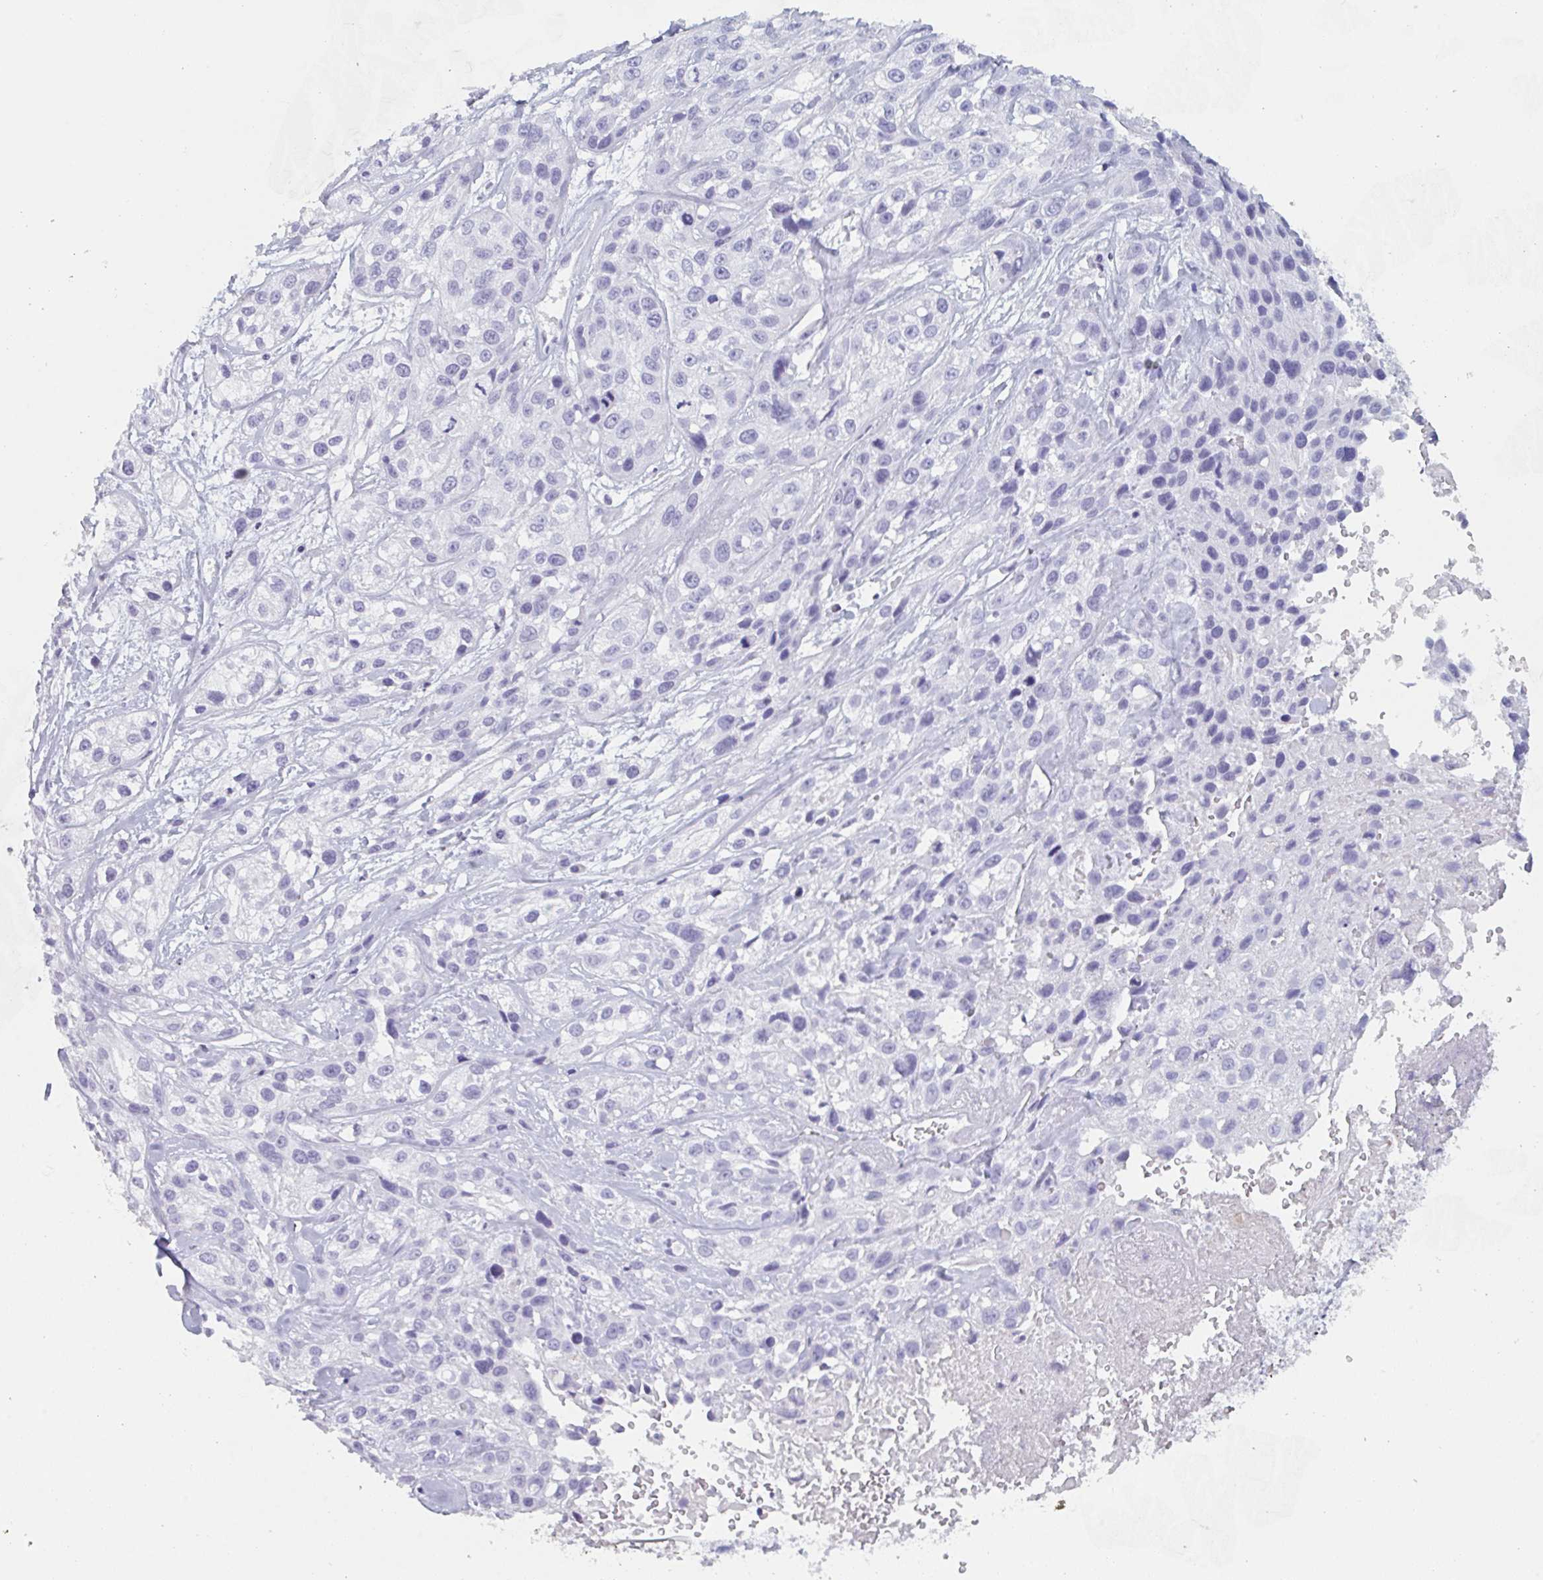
{"staining": {"intensity": "negative", "quantity": "none", "location": "none"}, "tissue": "skin cancer", "cell_type": "Tumor cells", "image_type": "cancer", "snomed": [{"axis": "morphology", "description": "Squamous cell carcinoma, NOS"}, {"axis": "topography", "description": "Skin"}], "caption": "This micrograph is of skin cancer (squamous cell carcinoma) stained with immunohistochemistry to label a protein in brown with the nuclei are counter-stained blue. There is no staining in tumor cells.", "gene": "EMC4", "patient": {"sex": "male", "age": 82}}